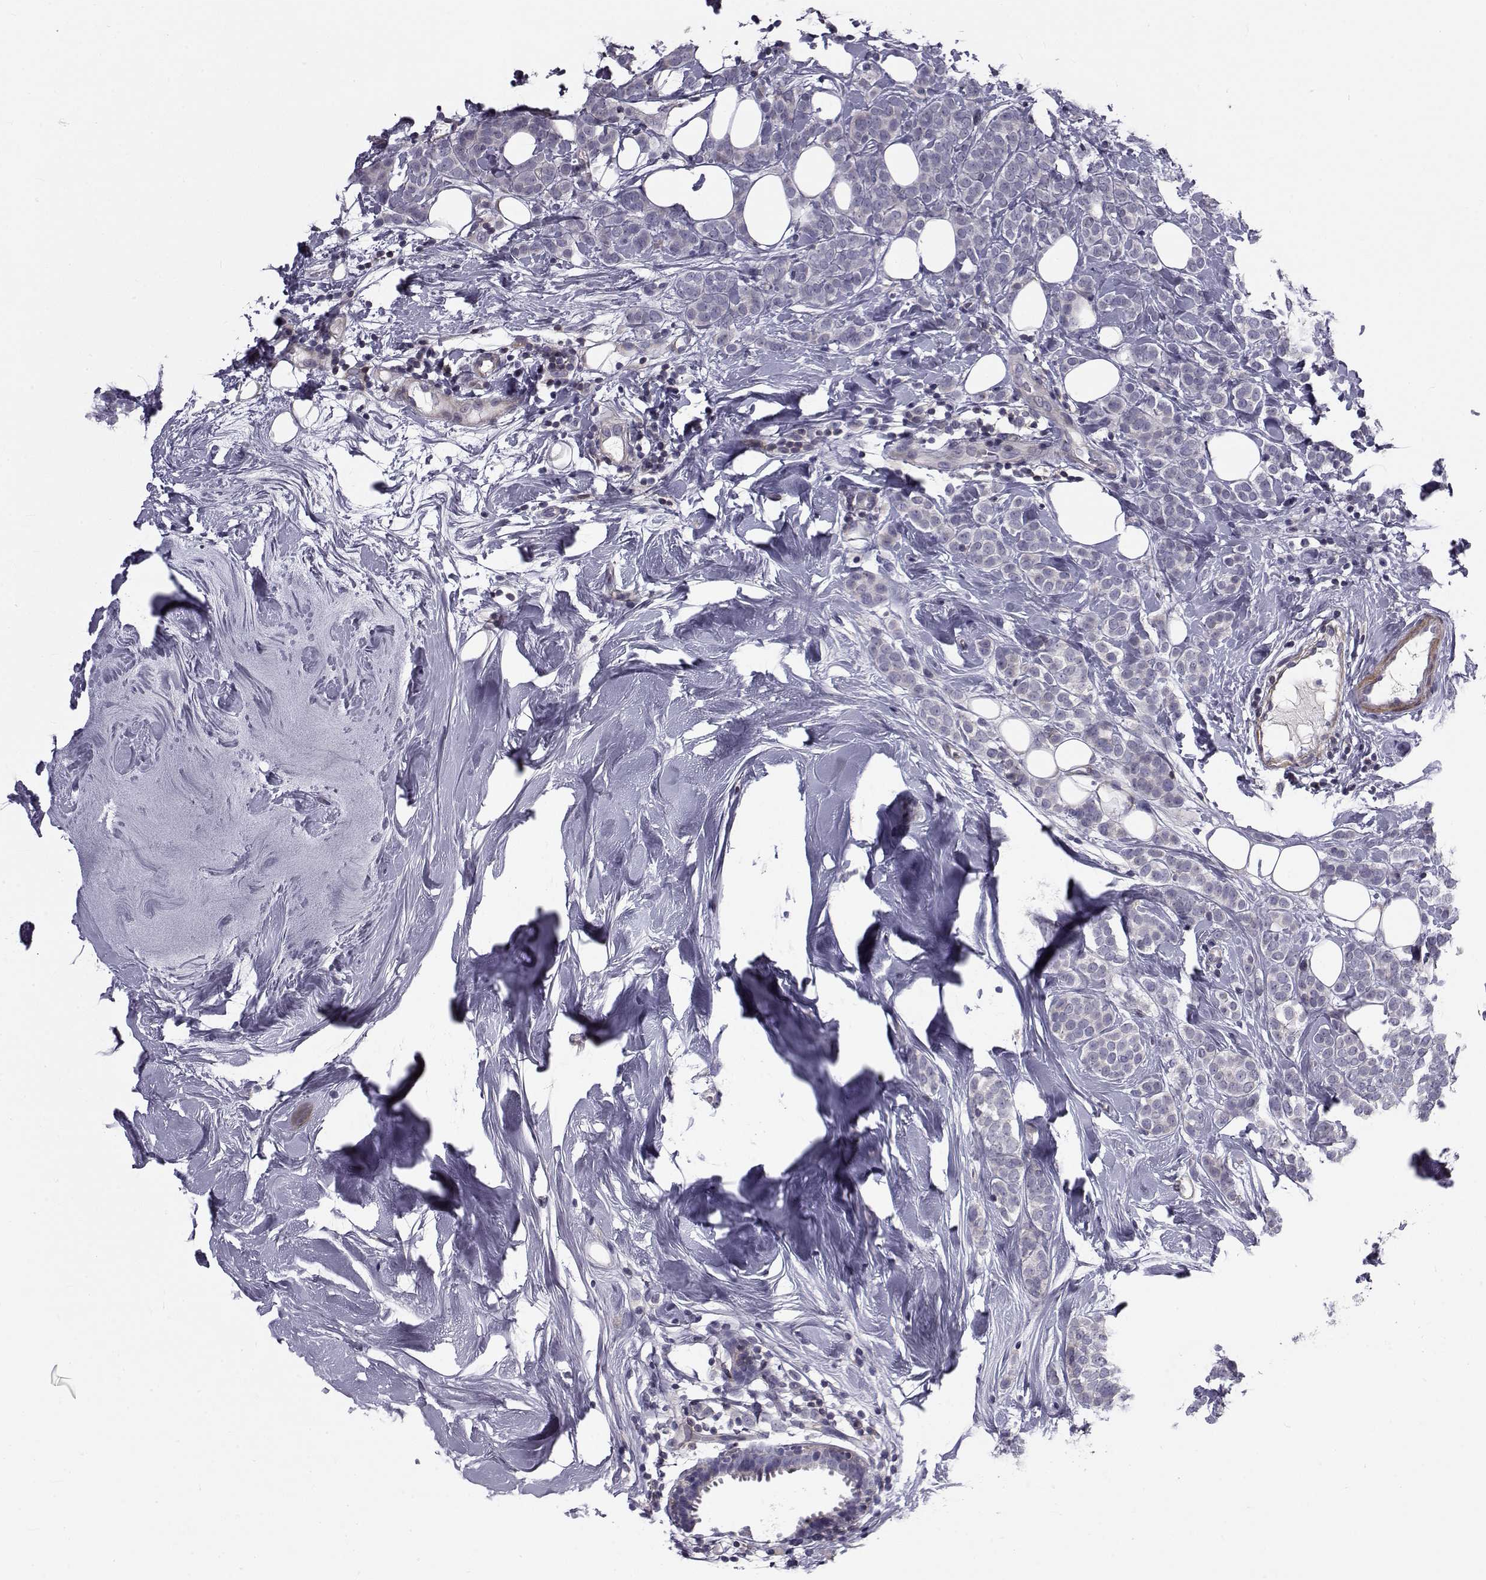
{"staining": {"intensity": "negative", "quantity": "none", "location": "none"}, "tissue": "breast cancer", "cell_type": "Tumor cells", "image_type": "cancer", "snomed": [{"axis": "morphology", "description": "Lobular carcinoma"}, {"axis": "topography", "description": "Breast"}], "caption": "Tumor cells show no significant staining in breast lobular carcinoma.", "gene": "LRRC27", "patient": {"sex": "female", "age": 49}}